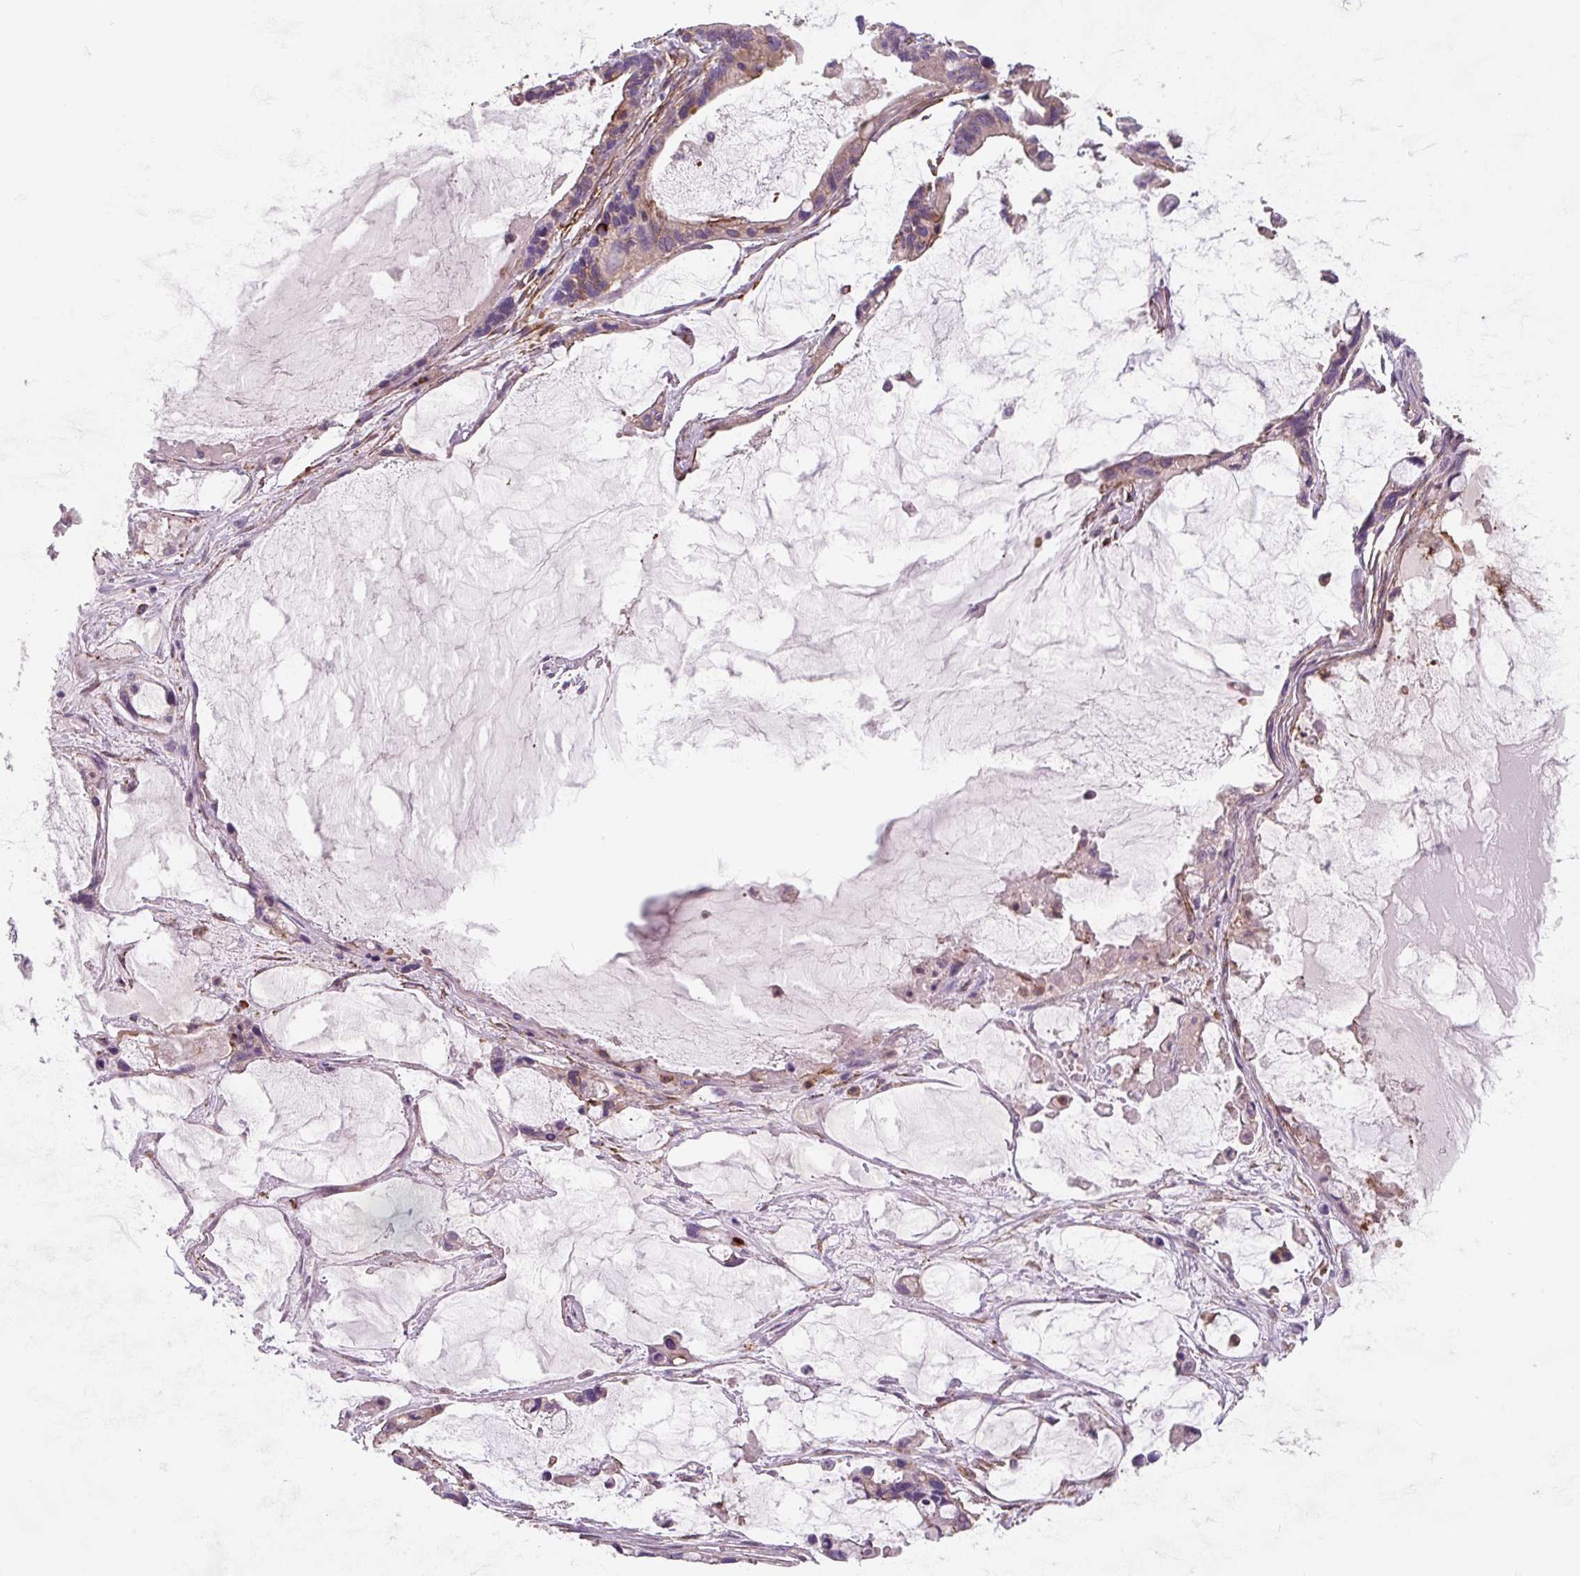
{"staining": {"intensity": "weak", "quantity": "25%-75%", "location": "cytoplasmic/membranous"}, "tissue": "ovarian cancer", "cell_type": "Tumor cells", "image_type": "cancer", "snomed": [{"axis": "morphology", "description": "Cystadenocarcinoma, mucinous, NOS"}, {"axis": "topography", "description": "Ovary"}], "caption": "A high-resolution micrograph shows immunohistochemistry staining of mucinous cystadenocarcinoma (ovarian), which reveals weak cytoplasmic/membranous staining in approximately 25%-75% of tumor cells.", "gene": "DHFR2", "patient": {"sex": "female", "age": 63}}